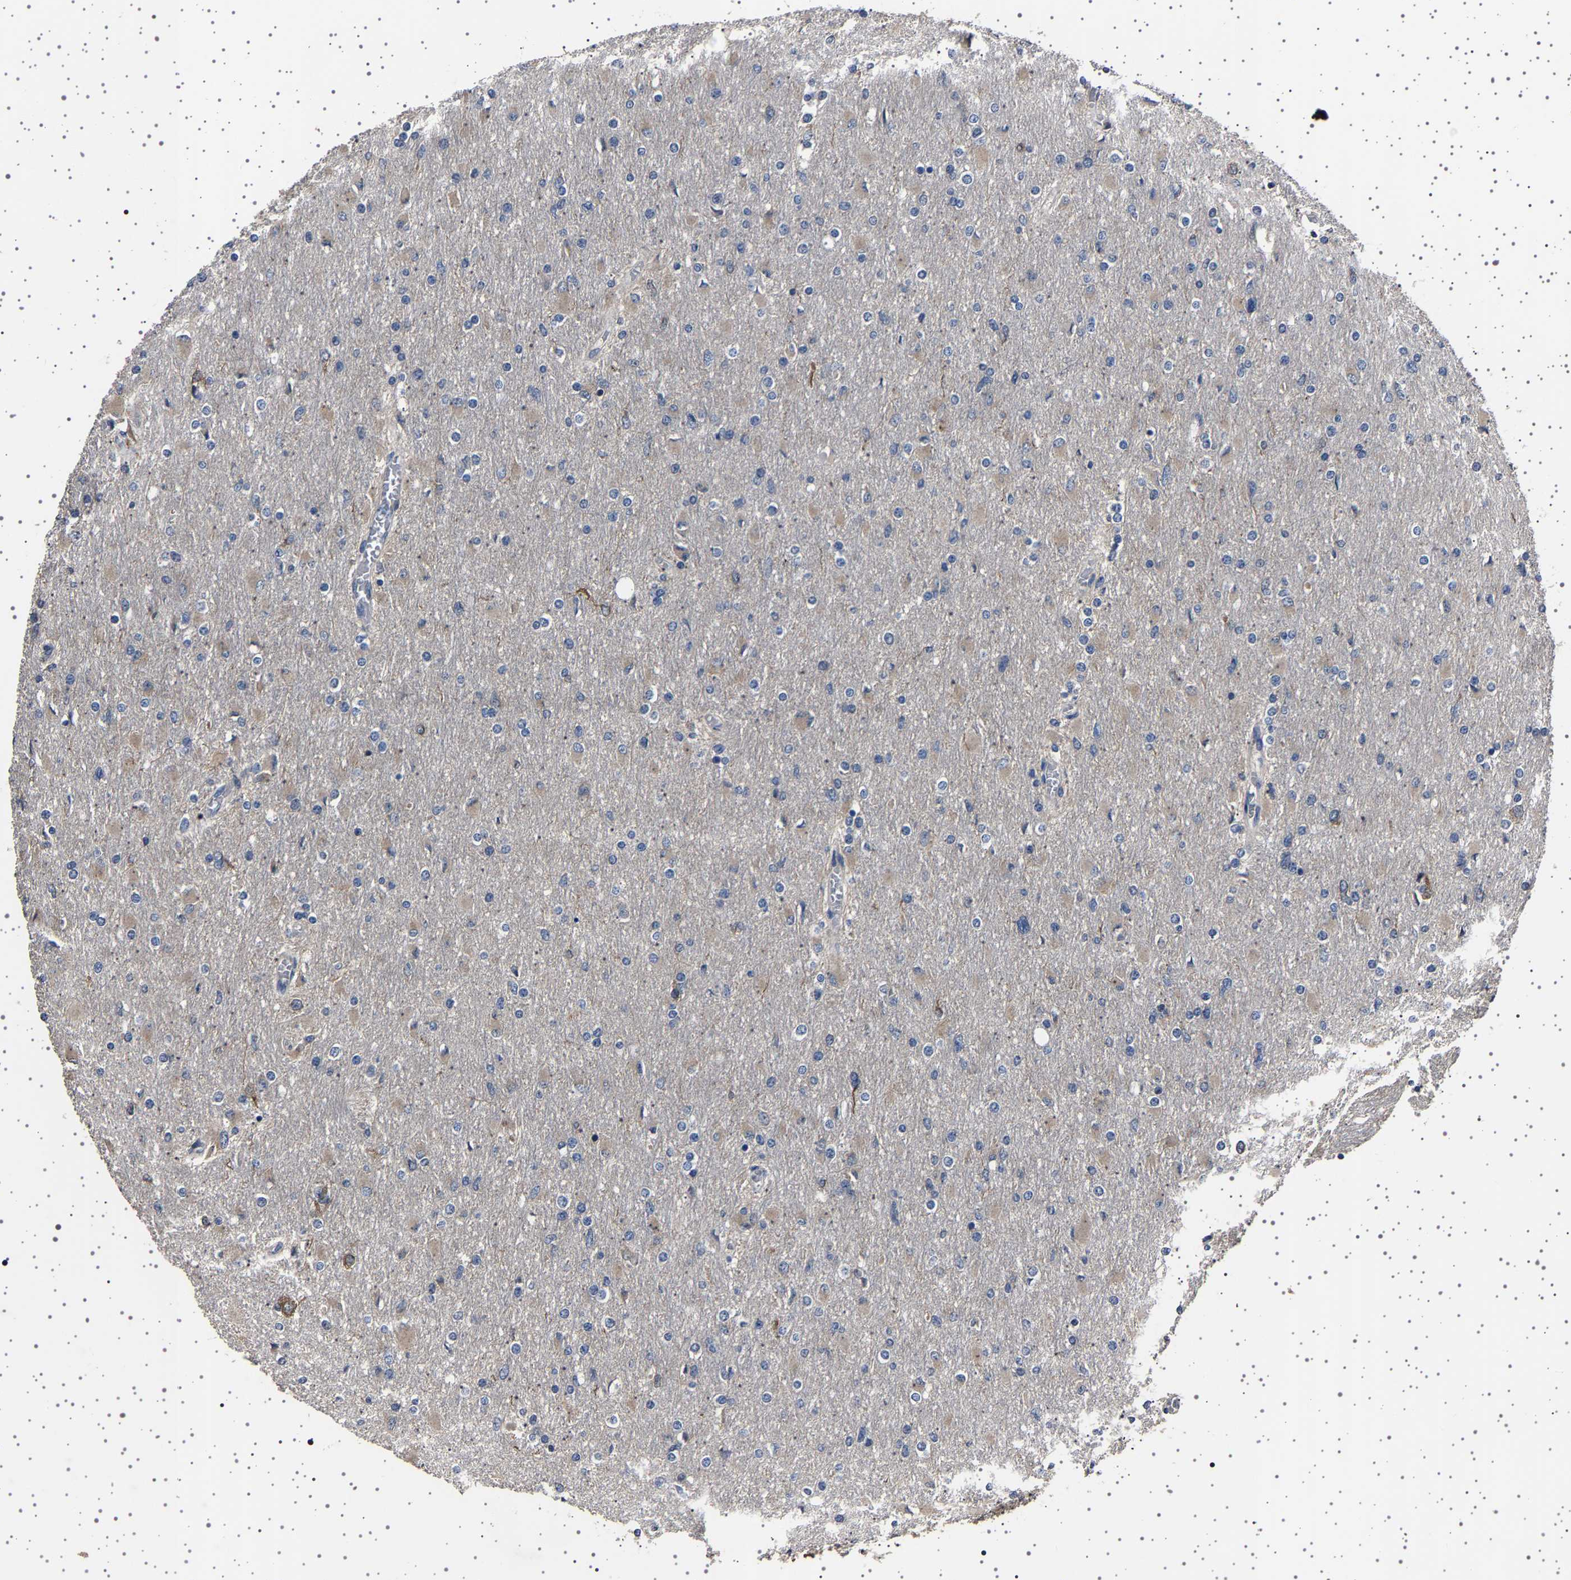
{"staining": {"intensity": "weak", "quantity": "<25%", "location": "cytoplasmic/membranous"}, "tissue": "glioma", "cell_type": "Tumor cells", "image_type": "cancer", "snomed": [{"axis": "morphology", "description": "Glioma, malignant, High grade"}, {"axis": "topography", "description": "Cerebral cortex"}], "caption": "The immunohistochemistry image has no significant positivity in tumor cells of malignant high-grade glioma tissue.", "gene": "NCKAP1", "patient": {"sex": "female", "age": 36}}